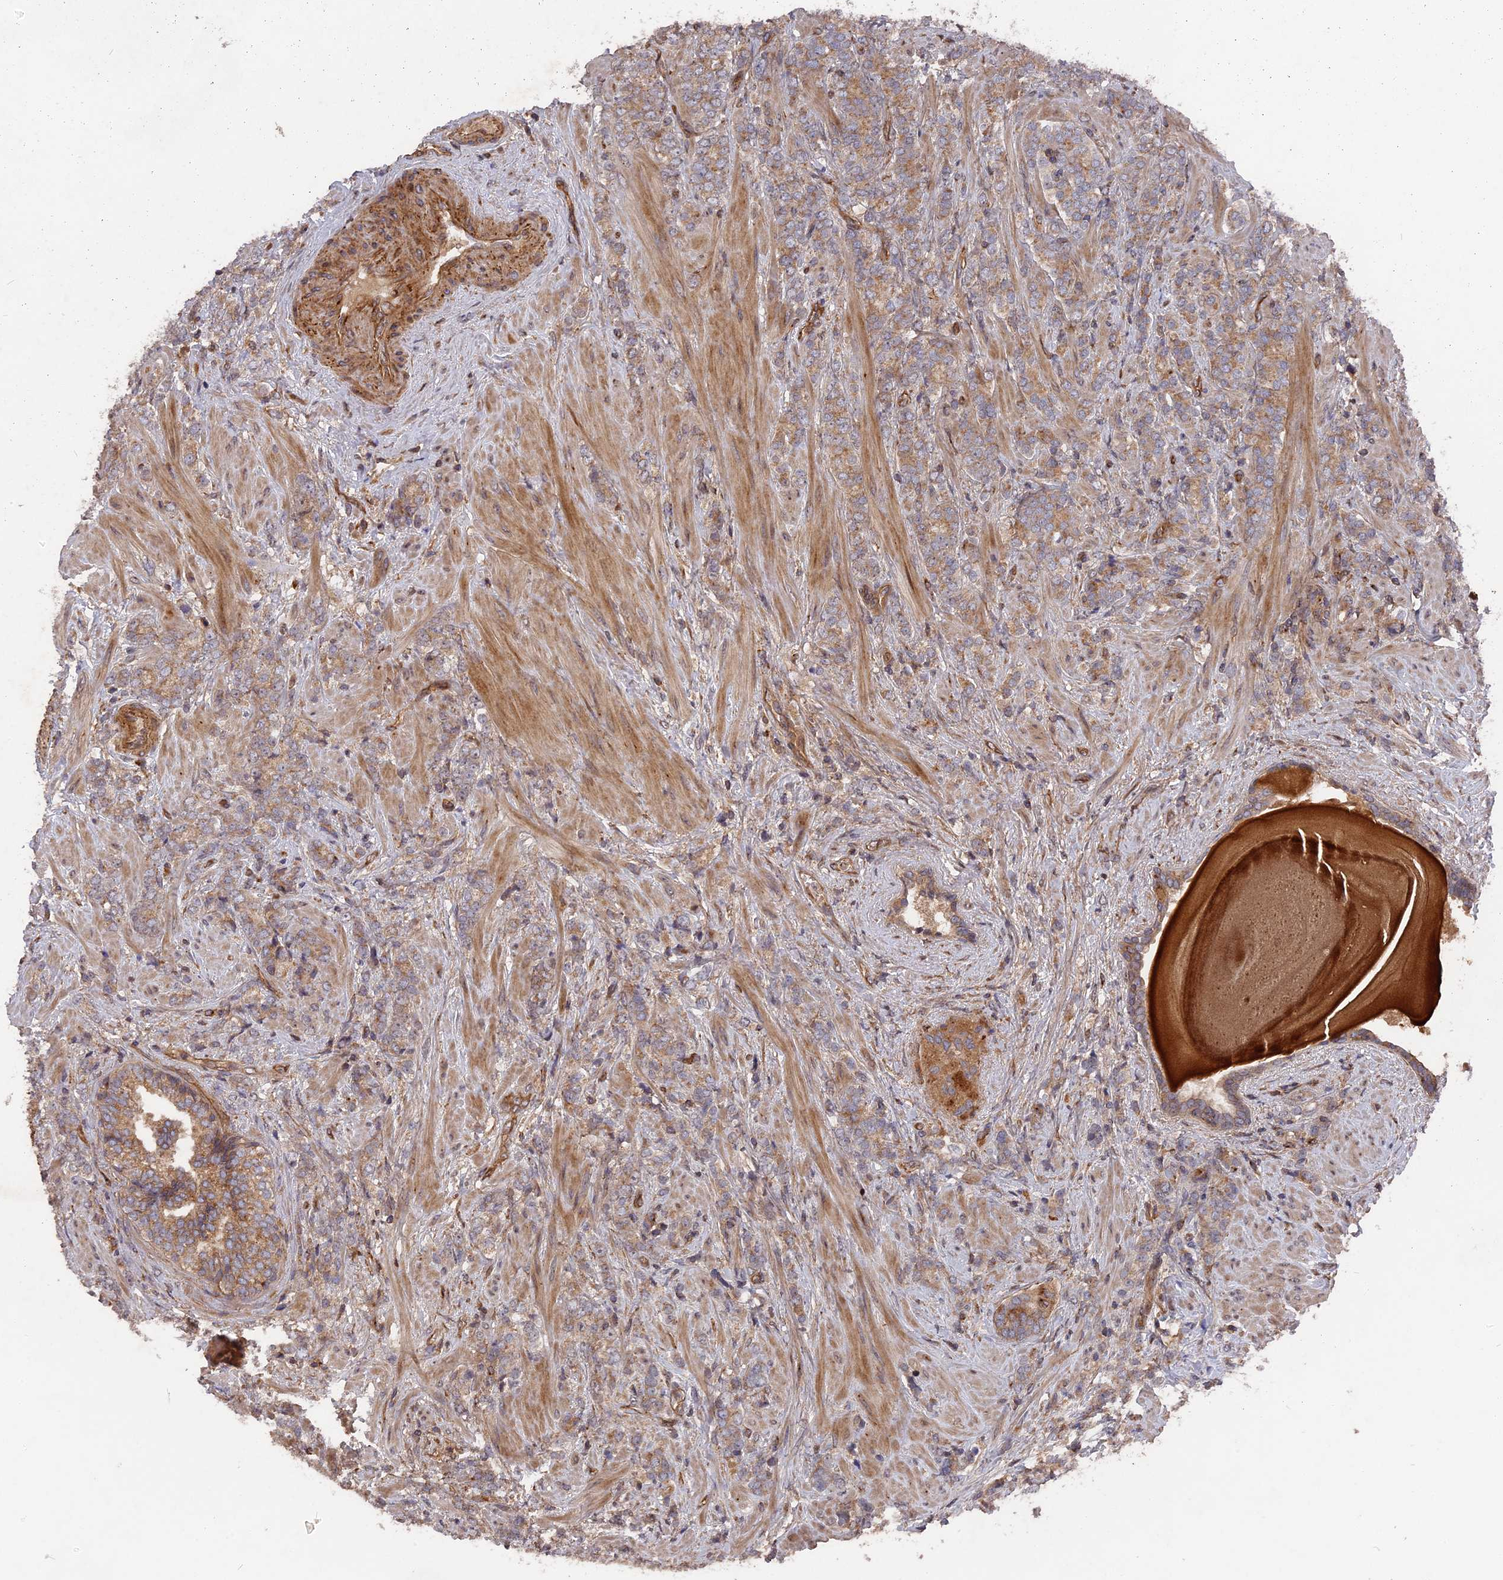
{"staining": {"intensity": "moderate", "quantity": "25%-75%", "location": "cytoplasmic/membranous"}, "tissue": "prostate cancer", "cell_type": "Tumor cells", "image_type": "cancer", "snomed": [{"axis": "morphology", "description": "Adenocarcinoma, High grade"}, {"axis": "topography", "description": "Prostate"}], "caption": "A brown stain shows moderate cytoplasmic/membranous expression of a protein in prostate high-grade adenocarcinoma tumor cells. (brown staining indicates protein expression, while blue staining denotes nuclei).", "gene": "DEF8", "patient": {"sex": "male", "age": 64}}